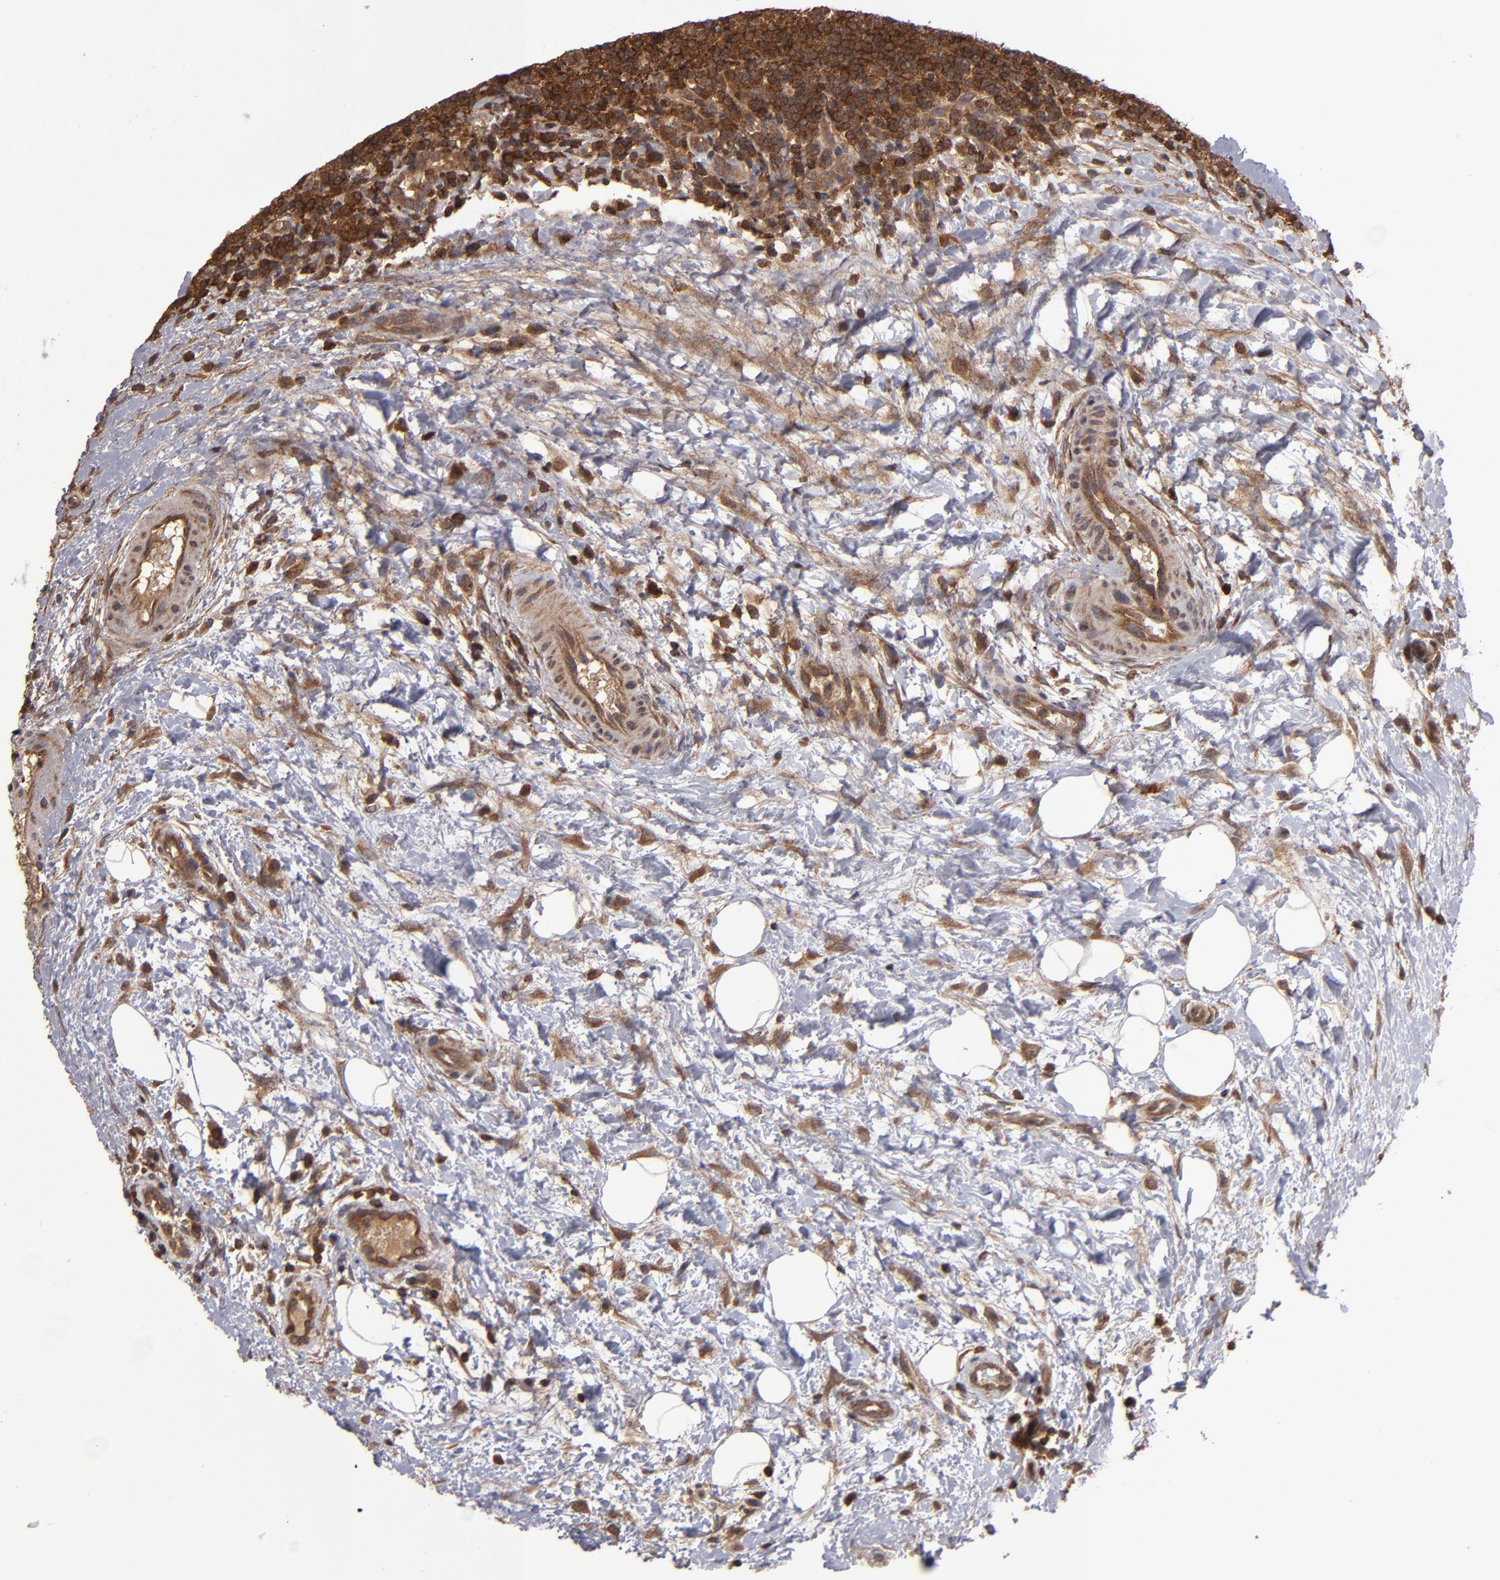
{"staining": {"intensity": "moderate", "quantity": ">75%", "location": "cytoplasmic/membranous"}, "tissue": "lymphoma", "cell_type": "Tumor cells", "image_type": "cancer", "snomed": [{"axis": "morphology", "description": "Malignant lymphoma, non-Hodgkin's type, Low grade"}, {"axis": "topography", "description": "Lymph node"}], "caption": "High-power microscopy captured an IHC micrograph of low-grade malignant lymphoma, non-Hodgkin's type, revealing moderate cytoplasmic/membranous staining in about >75% of tumor cells.", "gene": "RPS6KA6", "patient": {"sex": "female", "age": 76}}